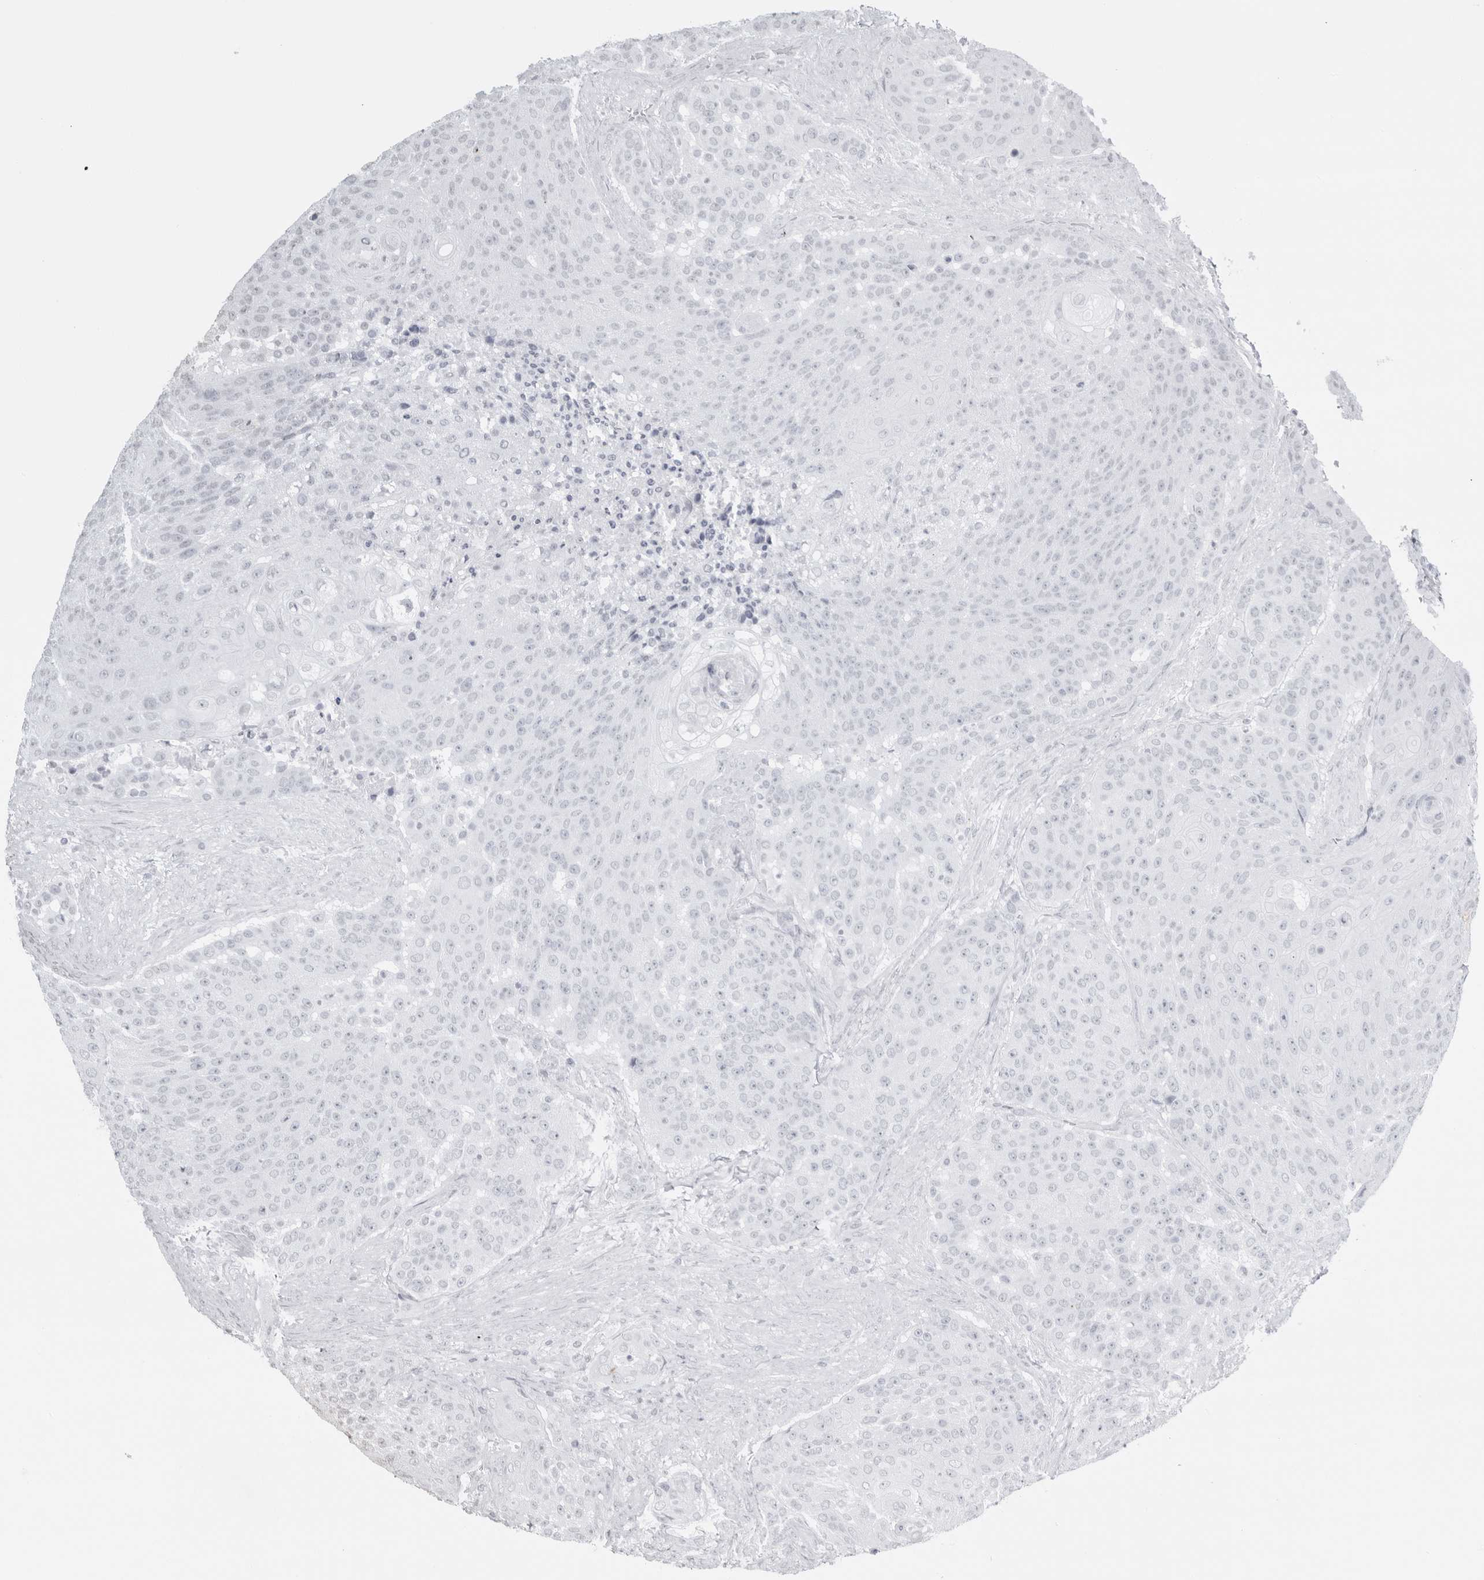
{"staining": {"intensity": "negative", "quantity": "none", "location": "none"}, "tissue": "urothelial cancer", "cell_type": "Tumor cells", "image_type": "cancer", "snomed": [{"axis": "morphology", "description": "Urothelial carcinoma, High grade"}, {"axis": "topography", "description": "Urinary bladder"}], "caption": "This is a micrograph of IHC staining of urothelial carcinoma (high-grade), which shows no positivity in tumor cells. (DAB (3,3'-diaminobenzidine) immunohistochemistry, high magnification).", "gene": "SERPINF2", "patient": {"sex": "female", "age": 63}}